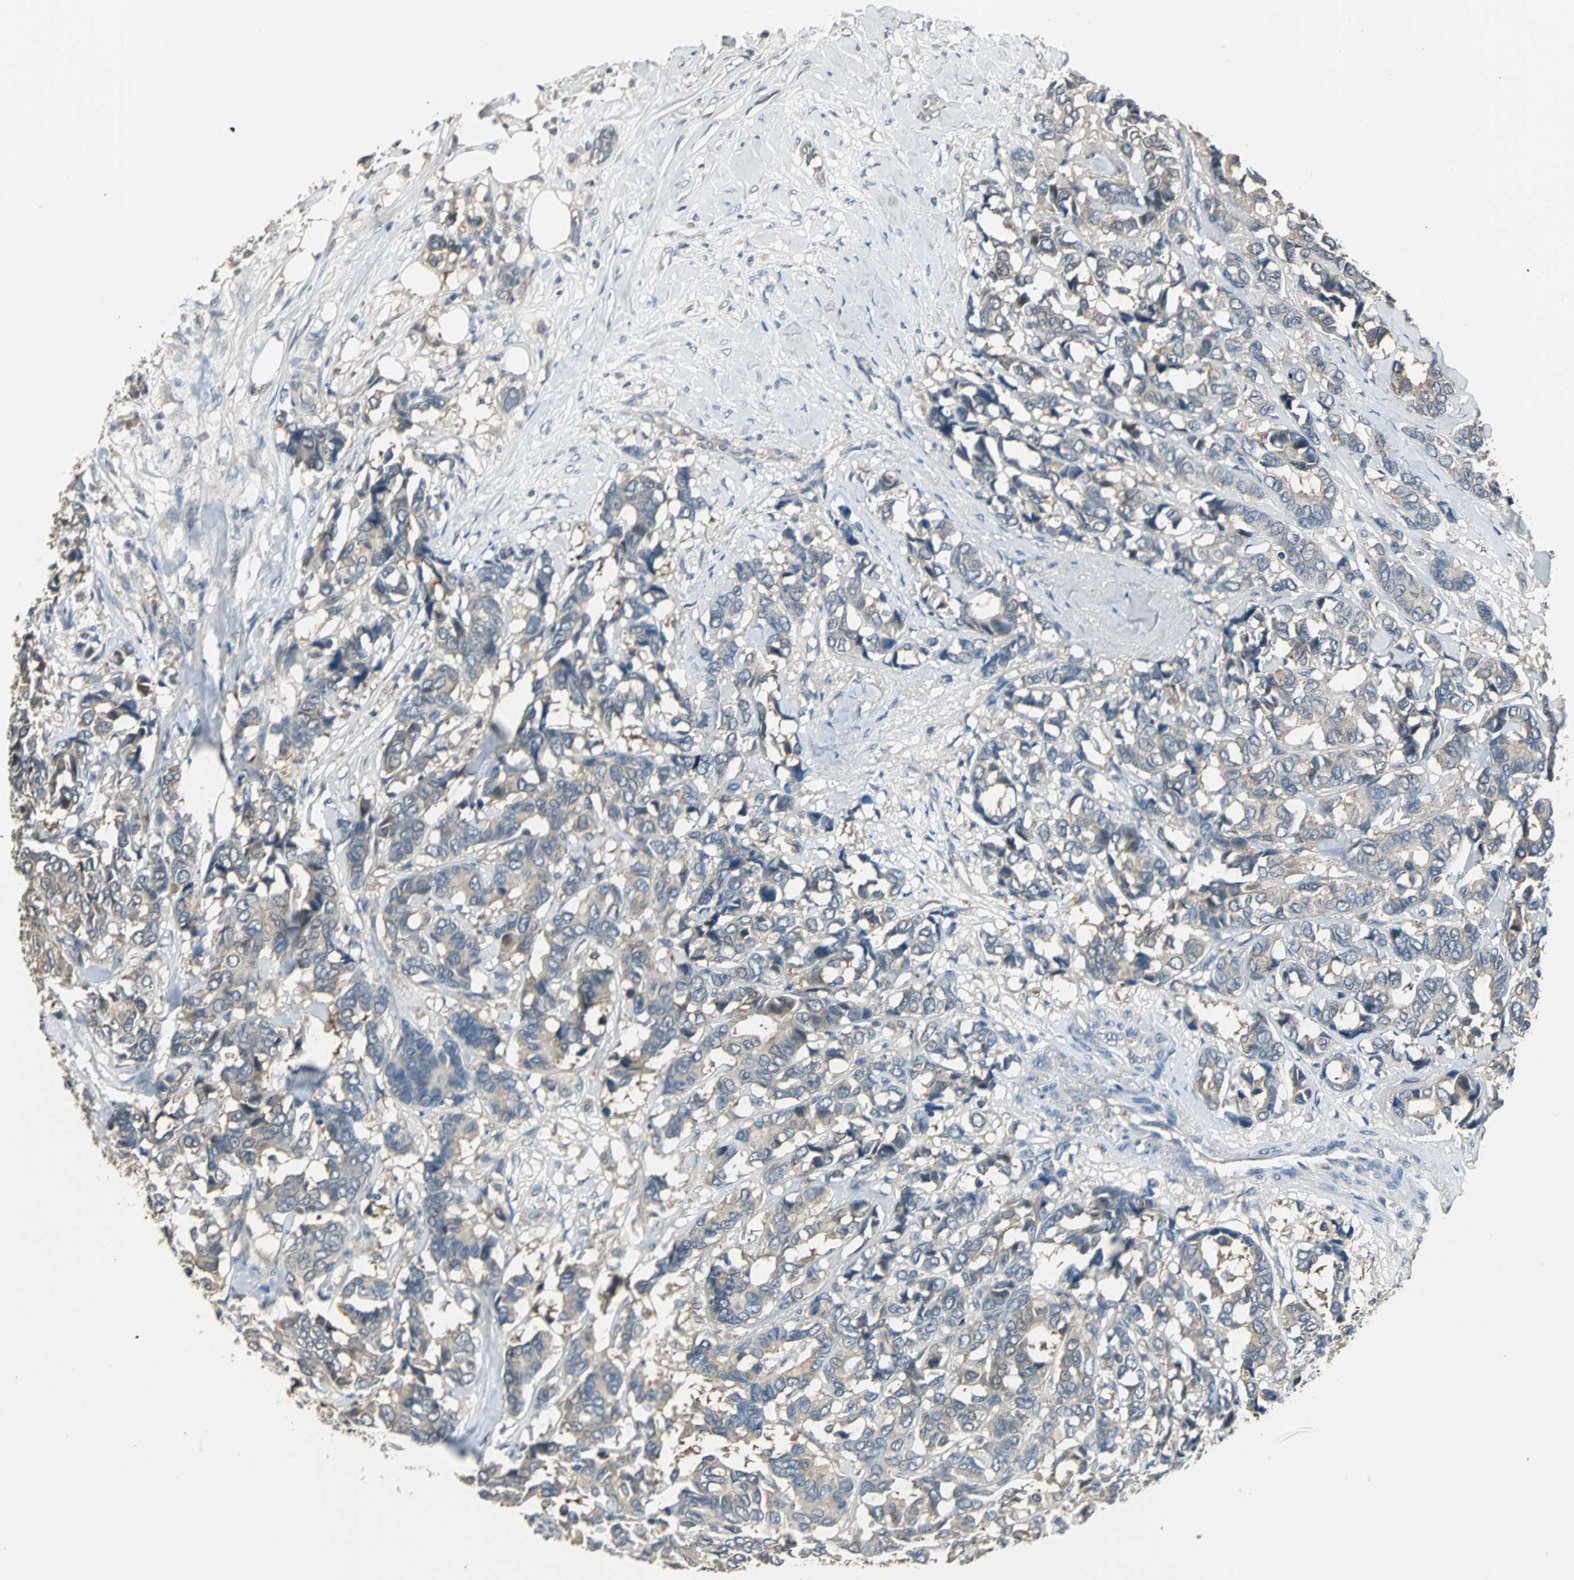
{"staining": {"intensity": "weak", "quantity": "25%-75%", "location": "cytoplasmic/membranous"}, "tissue": "breast cancer", "cell_type": "Tumor cells", "image_type": "cancer", "snomed": [{"axis": "morphology", "description": "Duct carcinoma"}, {"axis": "topography", "description": "Breast"}], "caption": "IHC image of breast cancer (intraductal carcinoma) stained for a protein (brown), which demonstrates low levels of weak cytoplasmic/membranous expression in approximately 25%-75% of tumor cells.", "gene": "ABHD2", "patient": {"sex": "female", "age": 87}}